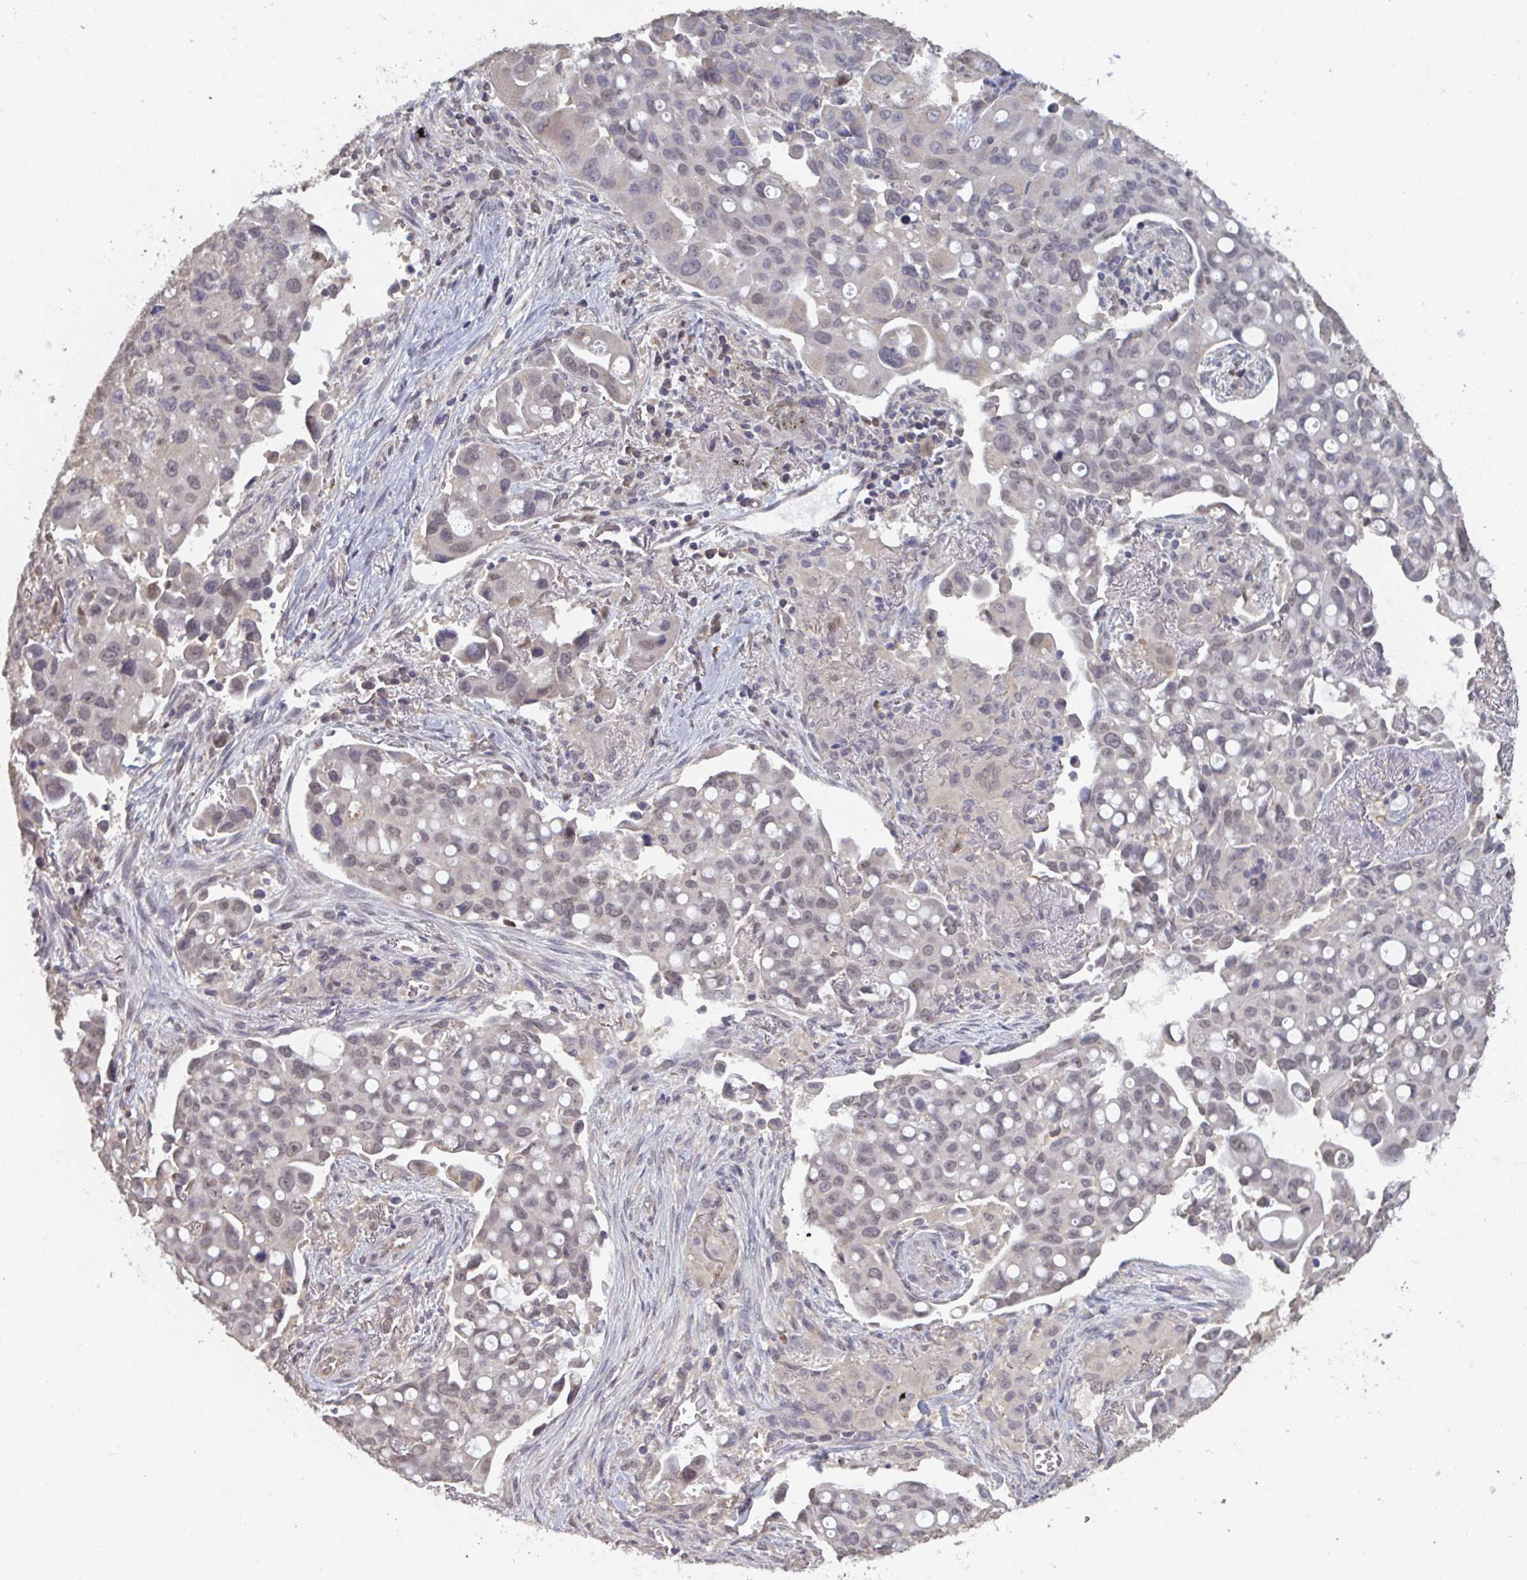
{"staining": {"intensity": "weak", "quantity": "25%-75%", "location": "cytoplasmic/membranous,nuclear"}, "tissue": "lung cancer", "cell_type": "Tumor cells", "image_type": "cancer", "snomed": [{"axis": "morphology", "description": "Adenocarcinoma, NOS"}, {"axis": "topography", "description": "Lung"}], "caption": "Lung adenocarcinoma was stained to show a protein in brown. There is low levels of weak cytoplasmic/membranous and nuclear expression in about 25%-75% of tumor cells. The protein of interest is stained brown, and the nuclei are stained in blue (DAB (3,3'-diaminobenzidine) IHC with brightfield microscopy, high magnification).", "gene": "LIX1", "patient": {"sex": "male", "age": 68}}